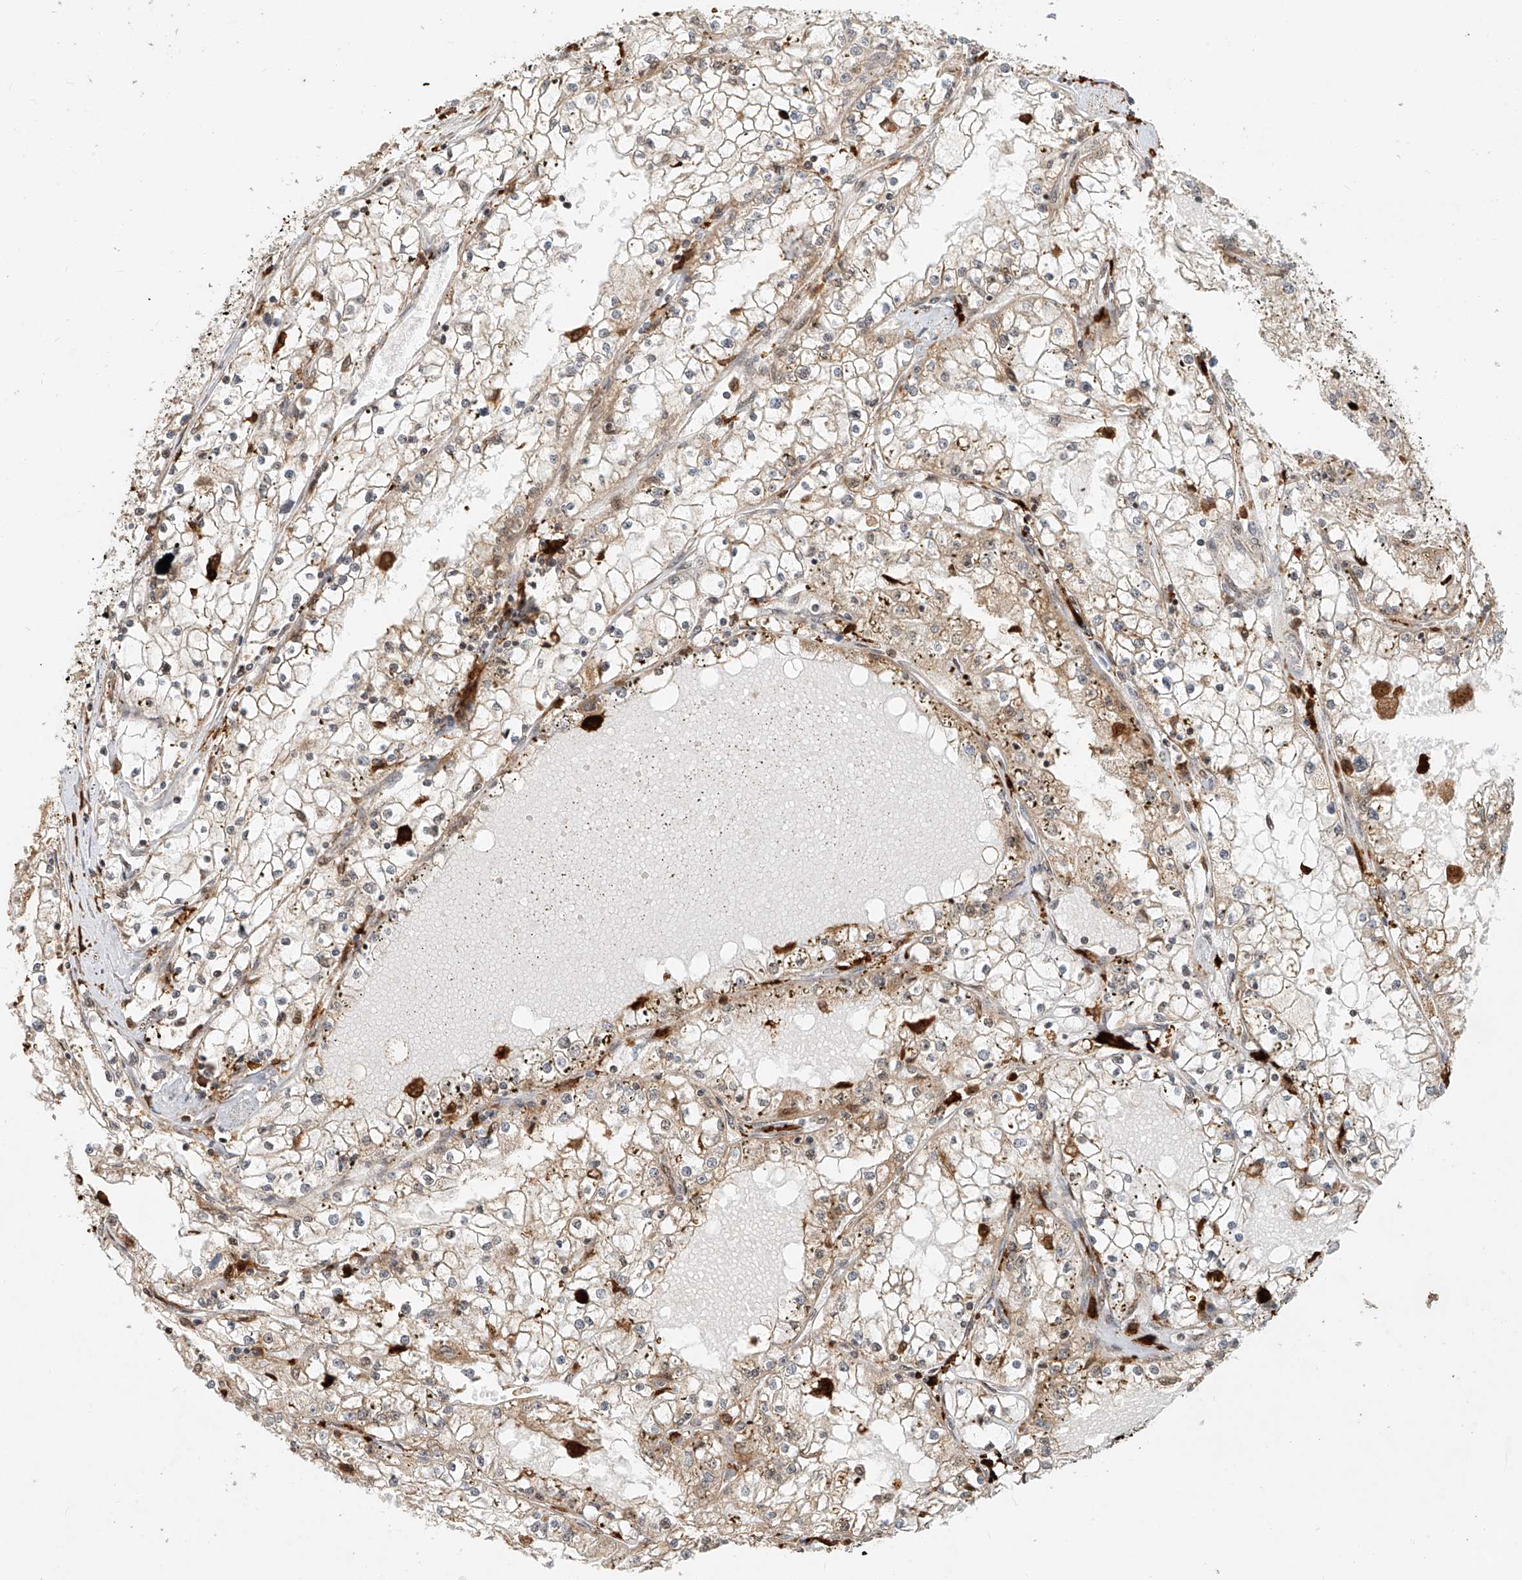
{"staining": {"intensity": "weak", "quantity": ">75%", "location": "cytoplasmic/membranous"}, "tissue": "renal cancer", "cell_type": "Tumor cells", "image_type": "cancer", "snomed": [{"axis": "morphology", "description": "Adenocarcinoma, NOS"}, {"axis": "topography", "description": "Kidney"}], "caption": "A histopathology image of renal cancer (adenocarcinoma) stained for a protein exhibits weak cytoplasmic/membranous brown staining in tumor cells.", "gene": "SYTL3", "patient": {"sex": "male", "age": 56}}